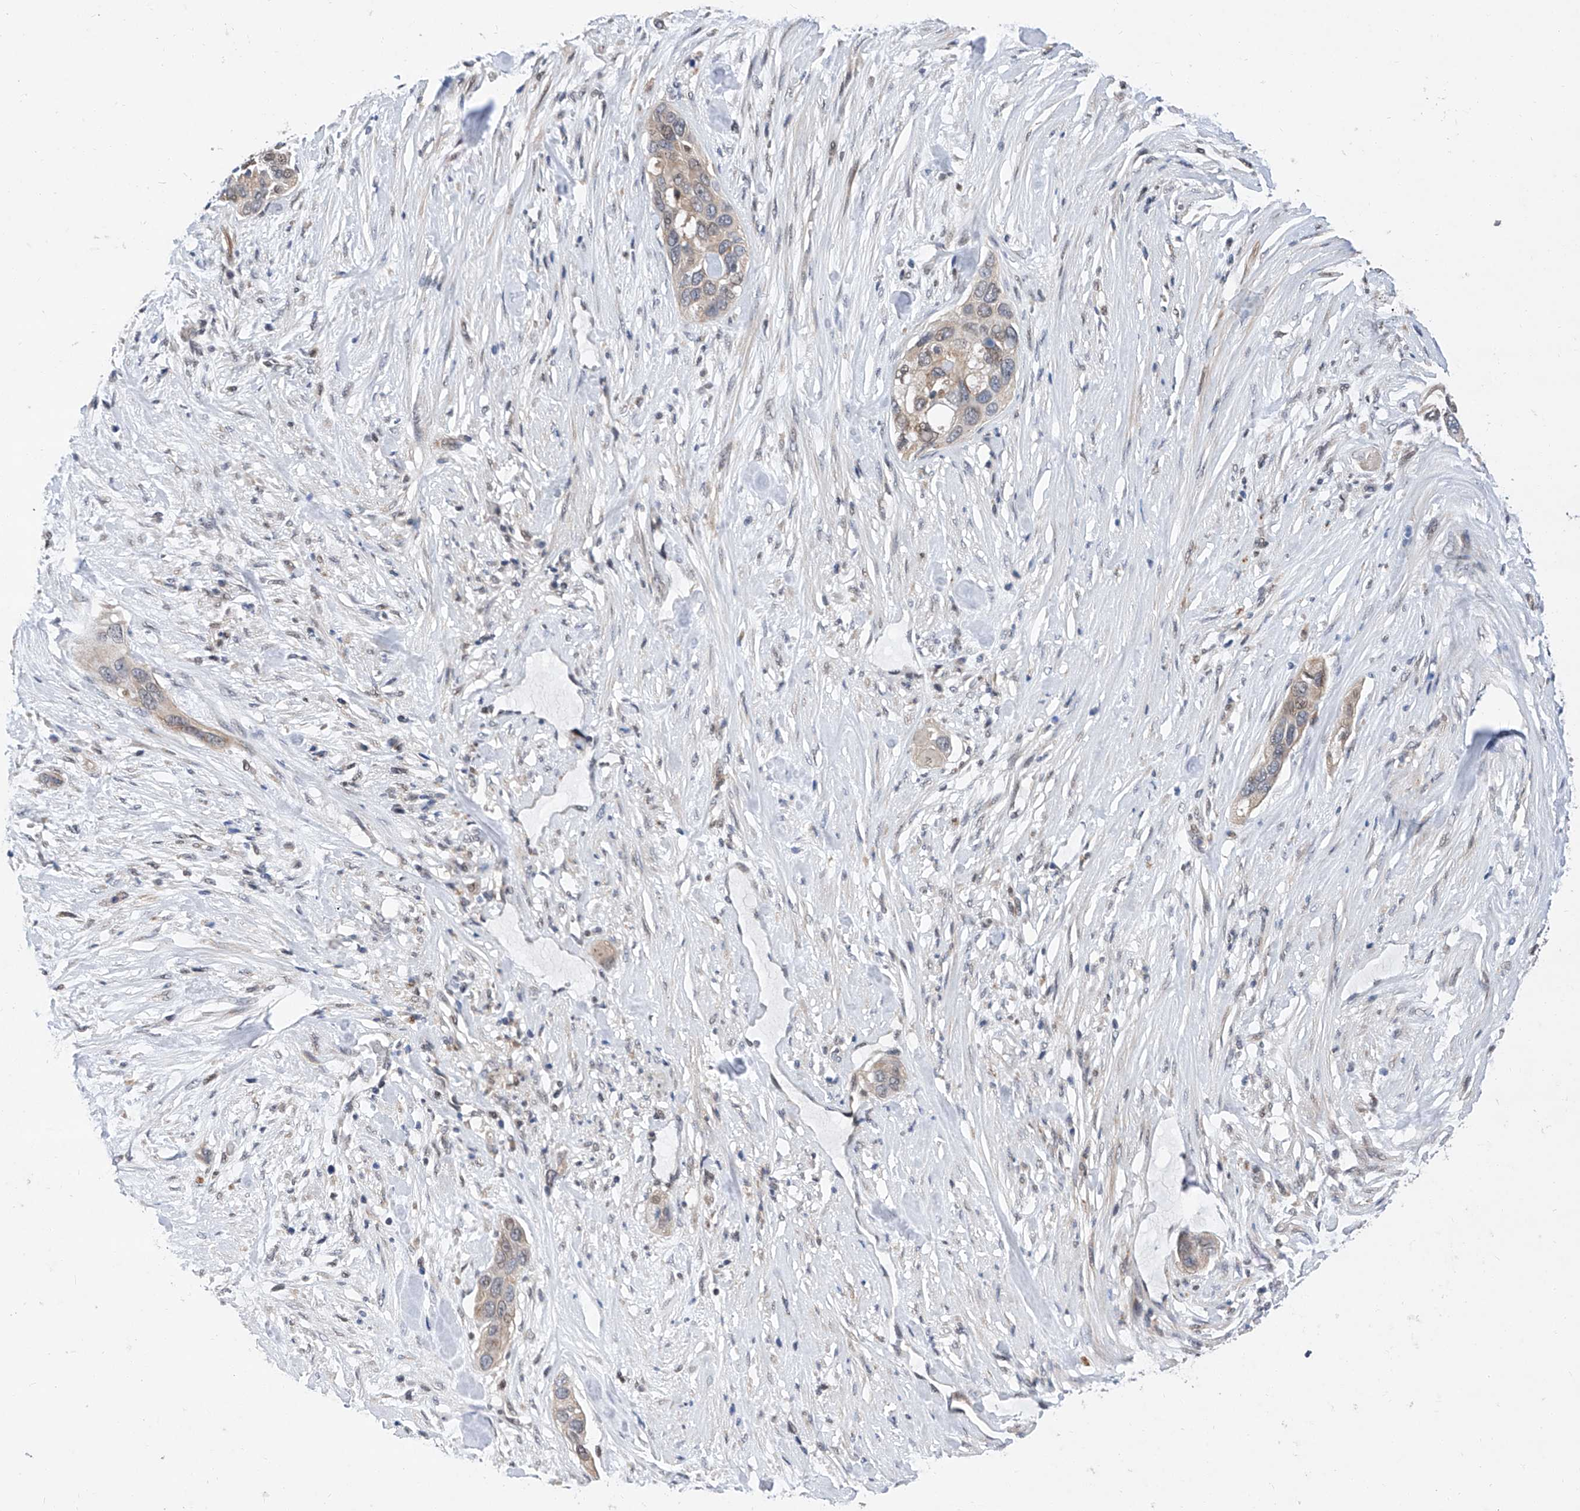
{"staining": {"intensity": "weak", "quantity": "<25%", "location": "cytoplasmic/membranous"}, "tissue": "pancreatic cancer", "cell_type": "Tumor cells", "image_type": "cancer", "snomed": [{"axis": "morphology", "description": "Adenocarcinoma, NOS"}, {"axis": "topography", "description": "Pancreas"}], "caption": "This is a histopathology image of immunohistochemistry staining of pancreatic cancer (adenocarcinoma), which shows no expression in tumor cells.", "gene": "FARP2", "patient": {"sex": "female", "age": 60}}